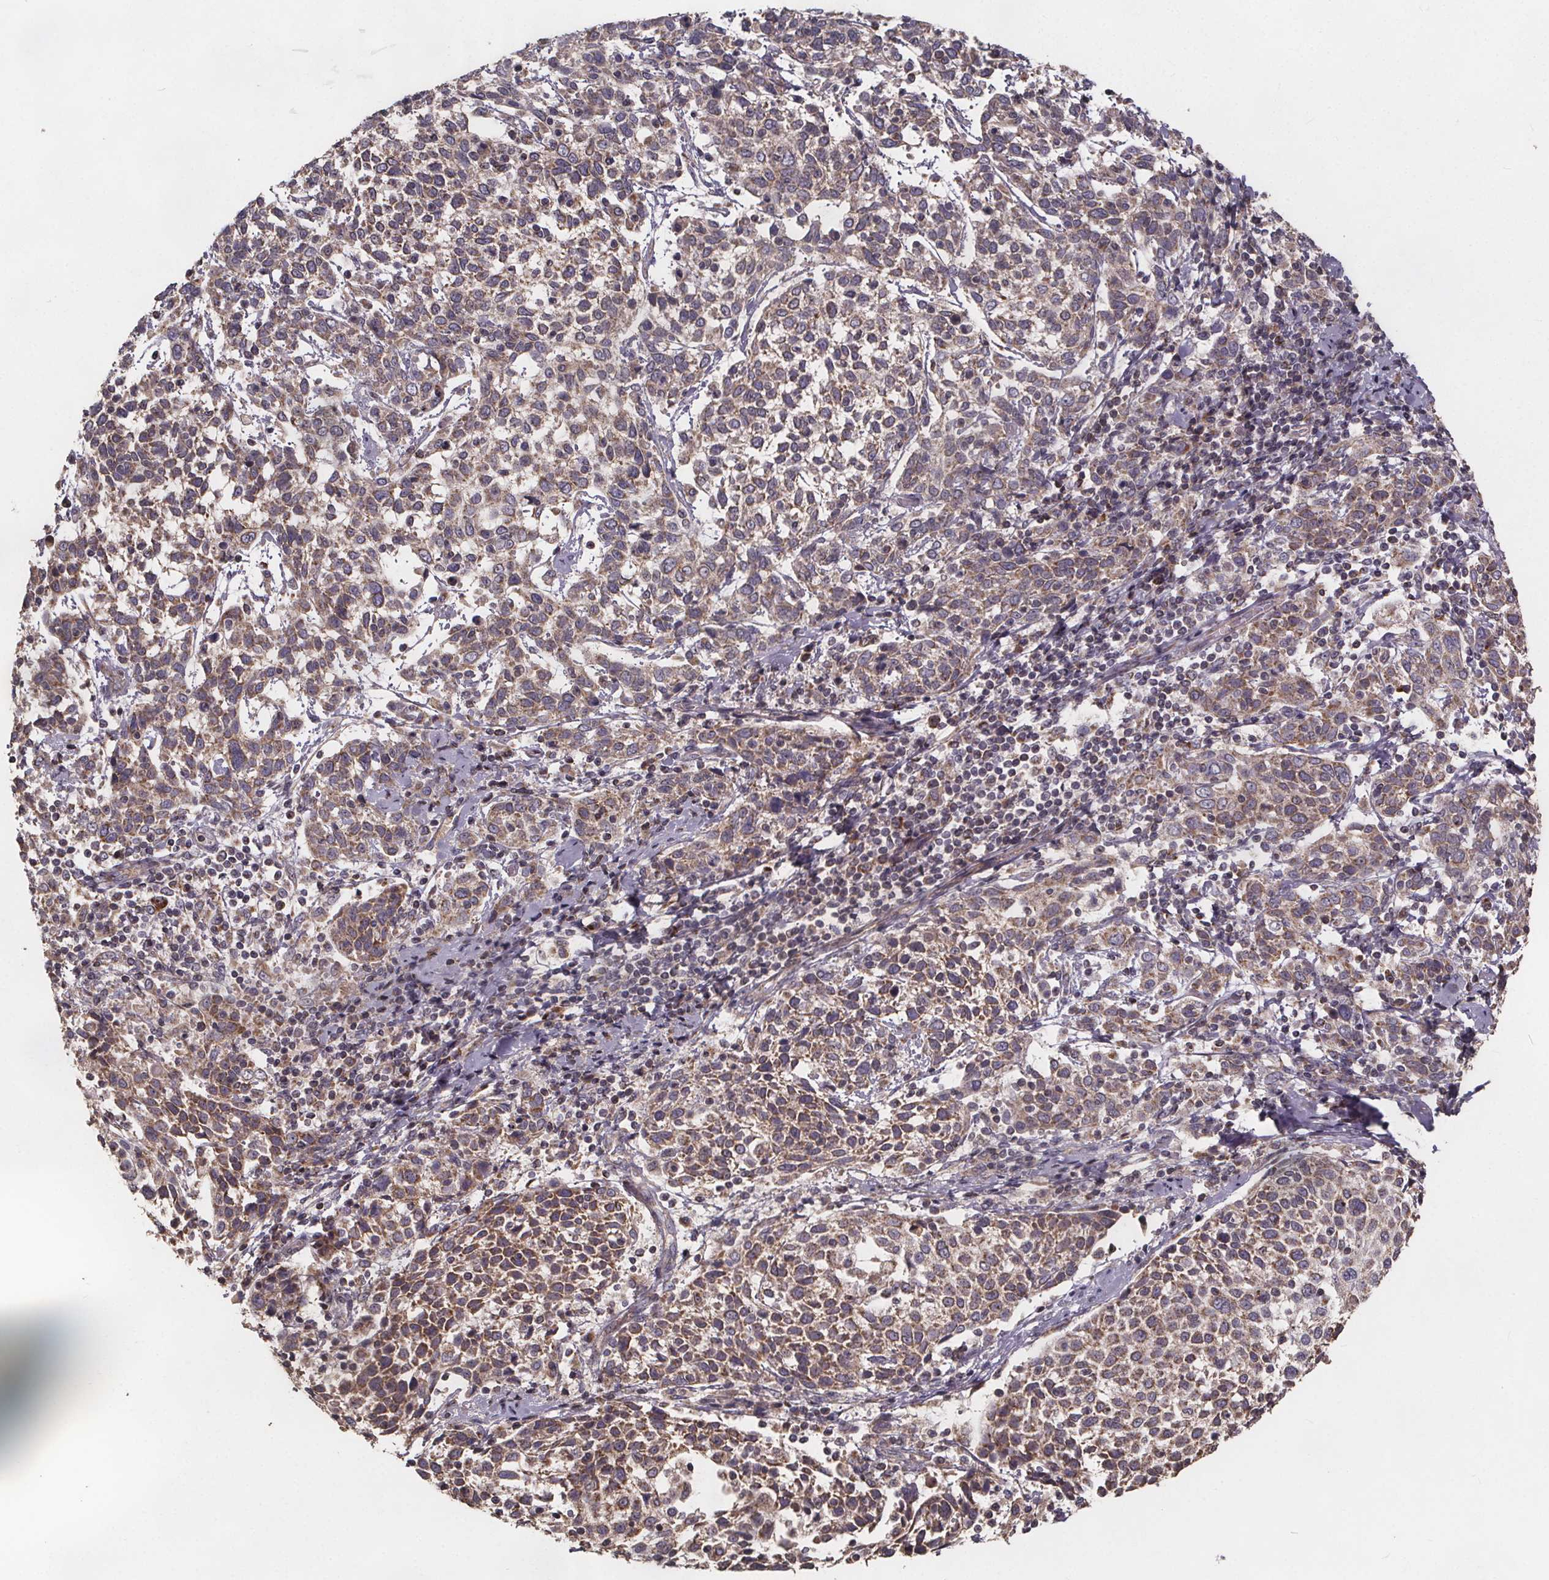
{"staining": {"intensity": "moderate", "quantity": ">75%", "location": "cytoplasmic/membranous"}, "tissue": "cervical cancer", "cell_type": "Tumor cells", "image_type": "cancer", "snomed": [{"axis": "morphology", "description": "Squamous cell carcinoma, NOS"}, {"axis": "topography", "description": "Cervix"}], "caption": "Moderate cytoplasmic/membranous positivity for a protein is identified in about >75% of tumor cells of cervical squamous cell carcinoma using immunohistochemistry.", "gene": "YME1L1", "patient": {"sex": "female", "age": 61}}